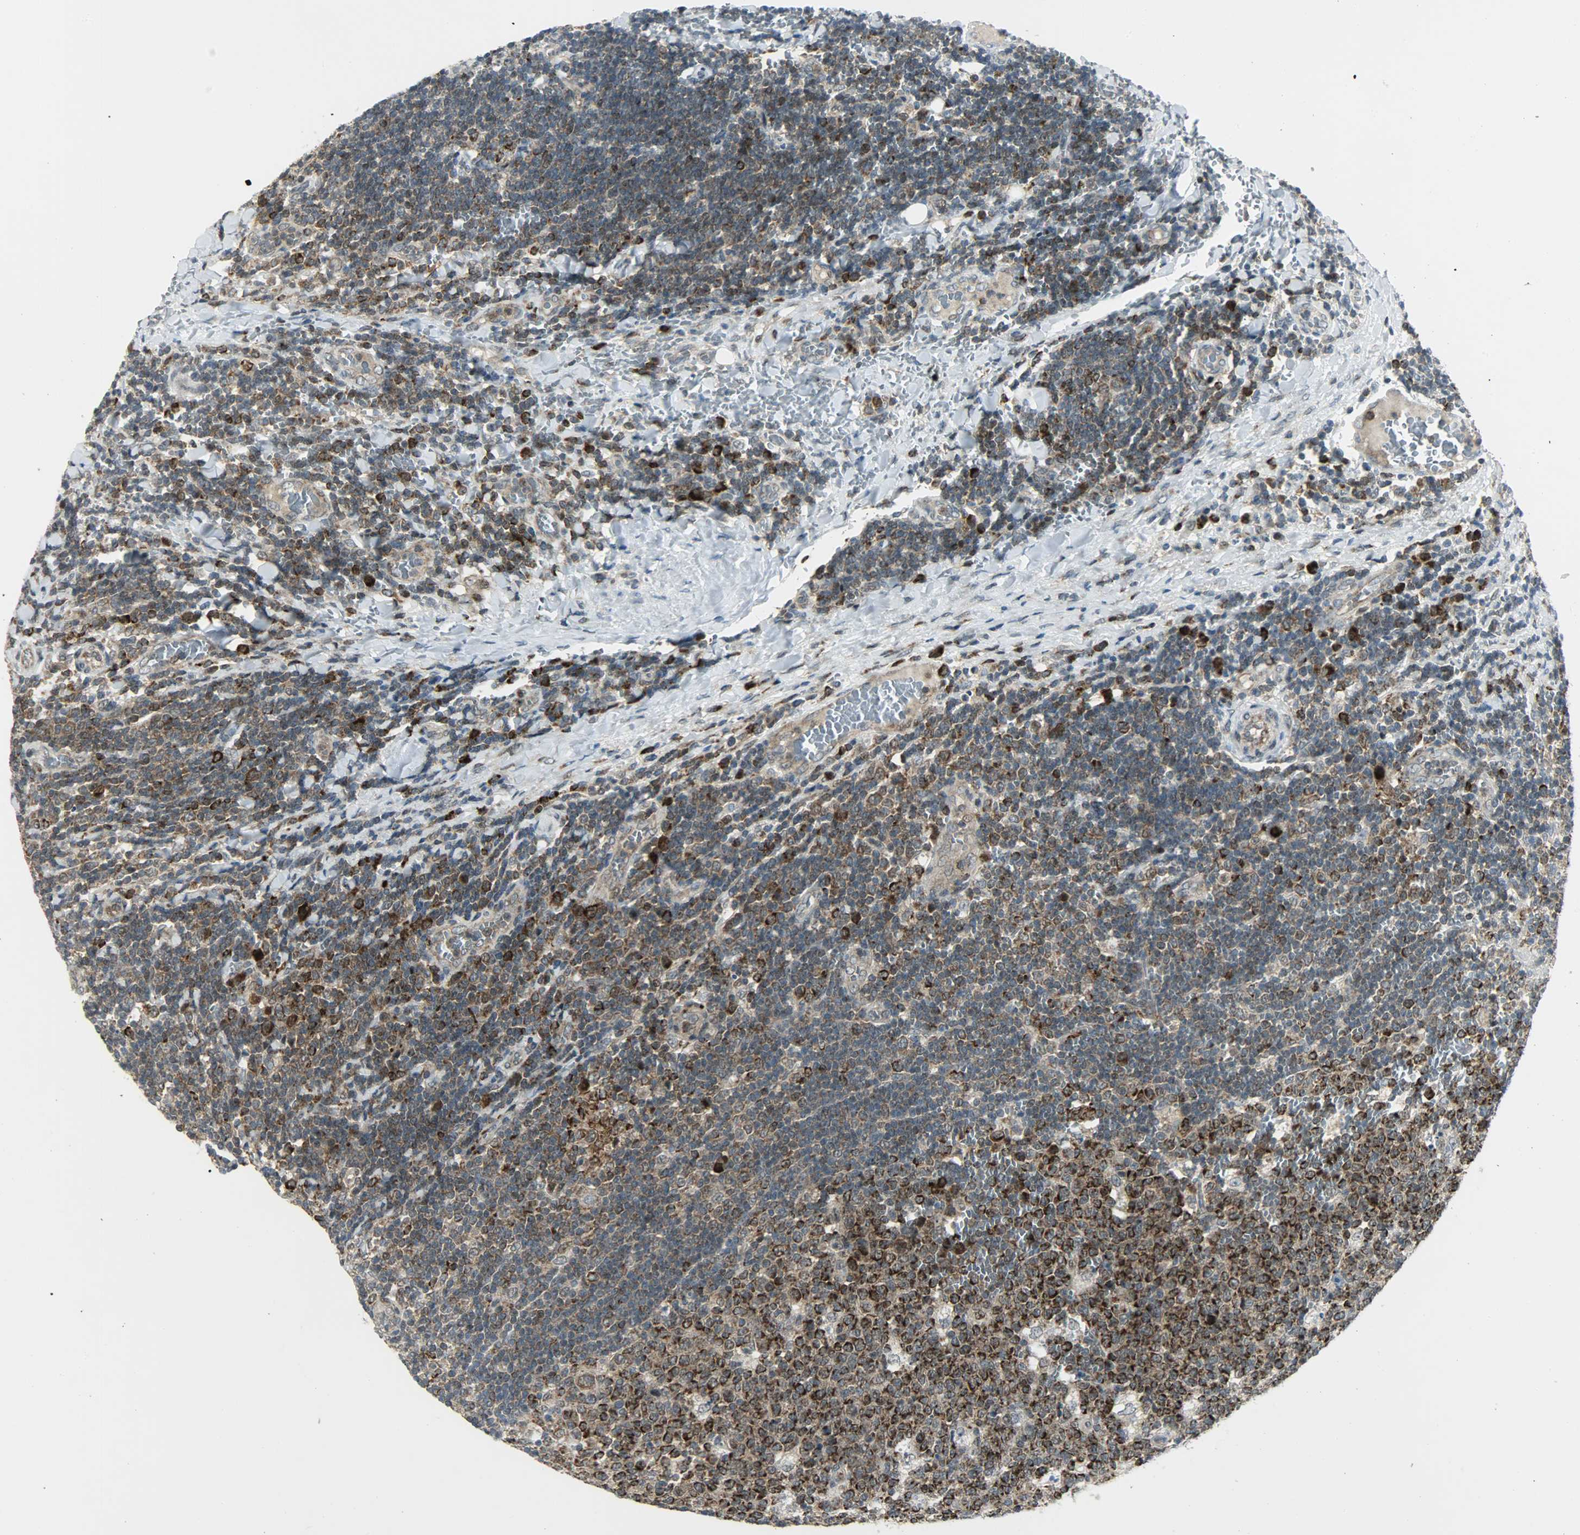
{"staining": {"intensity": "strong", "quantity": ">75%", "location": "cytoplasmic/membranous,nuclear"}, "tissue": "lymph node", "cell_type": "Germinal center cells", "image_type": "normal", "snomed": [{"axis": "morphology", "description": "Normal tissue, NOS"}, {"axis": "topography", "description": "Lymph node"}, {"axis": "topography", "description": "Salivary gland"}], "caption": "Protein staining of normal lymph node demonstrates strong cytoplasmic/membranous,nuclear expression in about >75% of germinal center cells.", "gene": "IL15", "patient": {"sex": "male", "age": 8}}